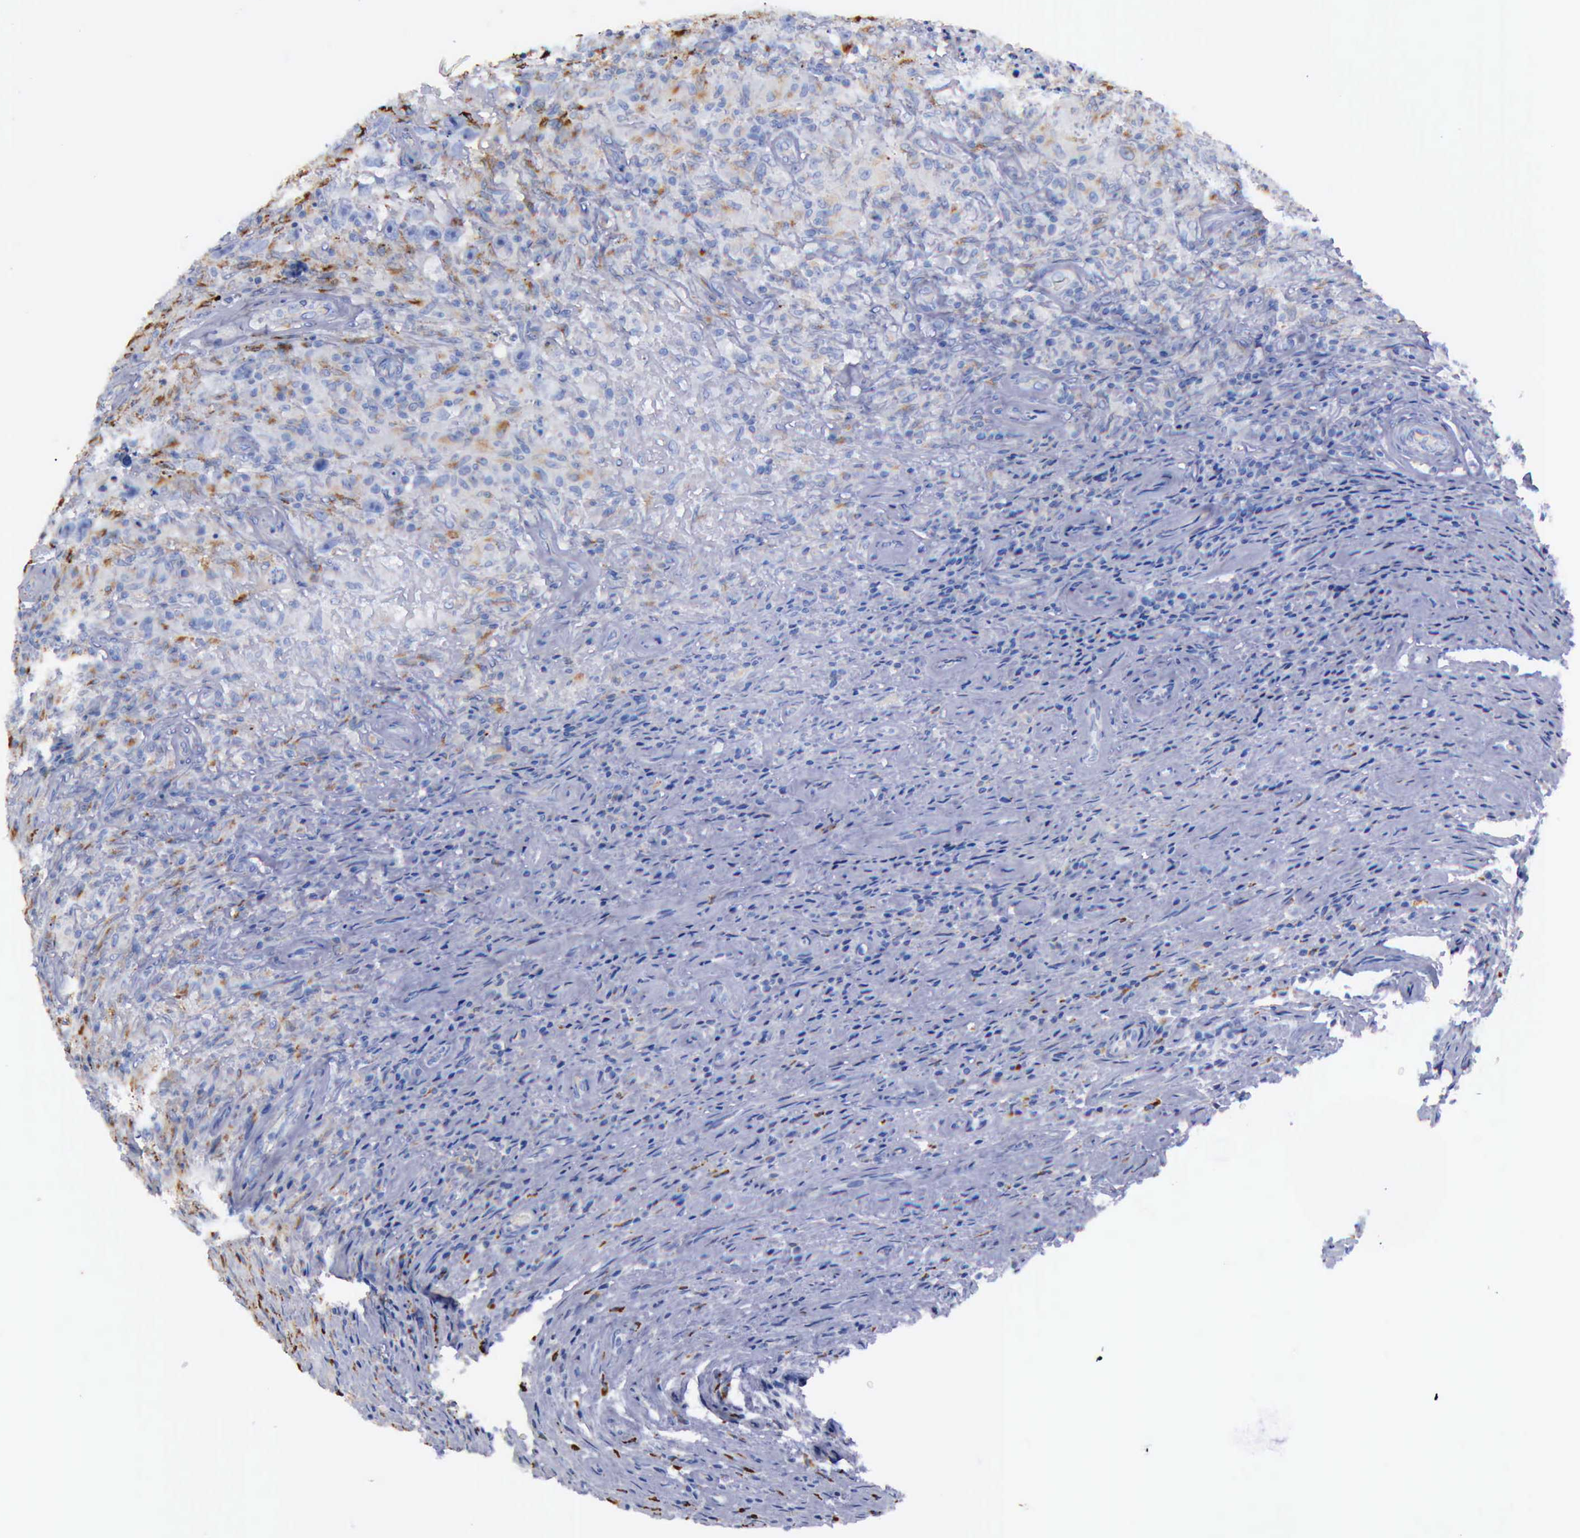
{"staining": {"intensity": "moderate", "quantity": "25%-75%", "location": "cytoplasmic/membranous"}, "tissue": "testis cancer", "cell_type": "Tumor cells", "image_type": "cancer", "snomed": [{"axis": "morphology", "description": "Seminoma, NOS"}, {"axis": "topography", "description": "Testis"}], "caption": "The micrograph exhibits immunohistochemical staining of testis seminoma. There is moderate cytoplasmic/membranous staining is present in approximately 25%-75% of tumor cells.", "gene": "CTSD", "patient": {"sex": "male", "age": 34}}